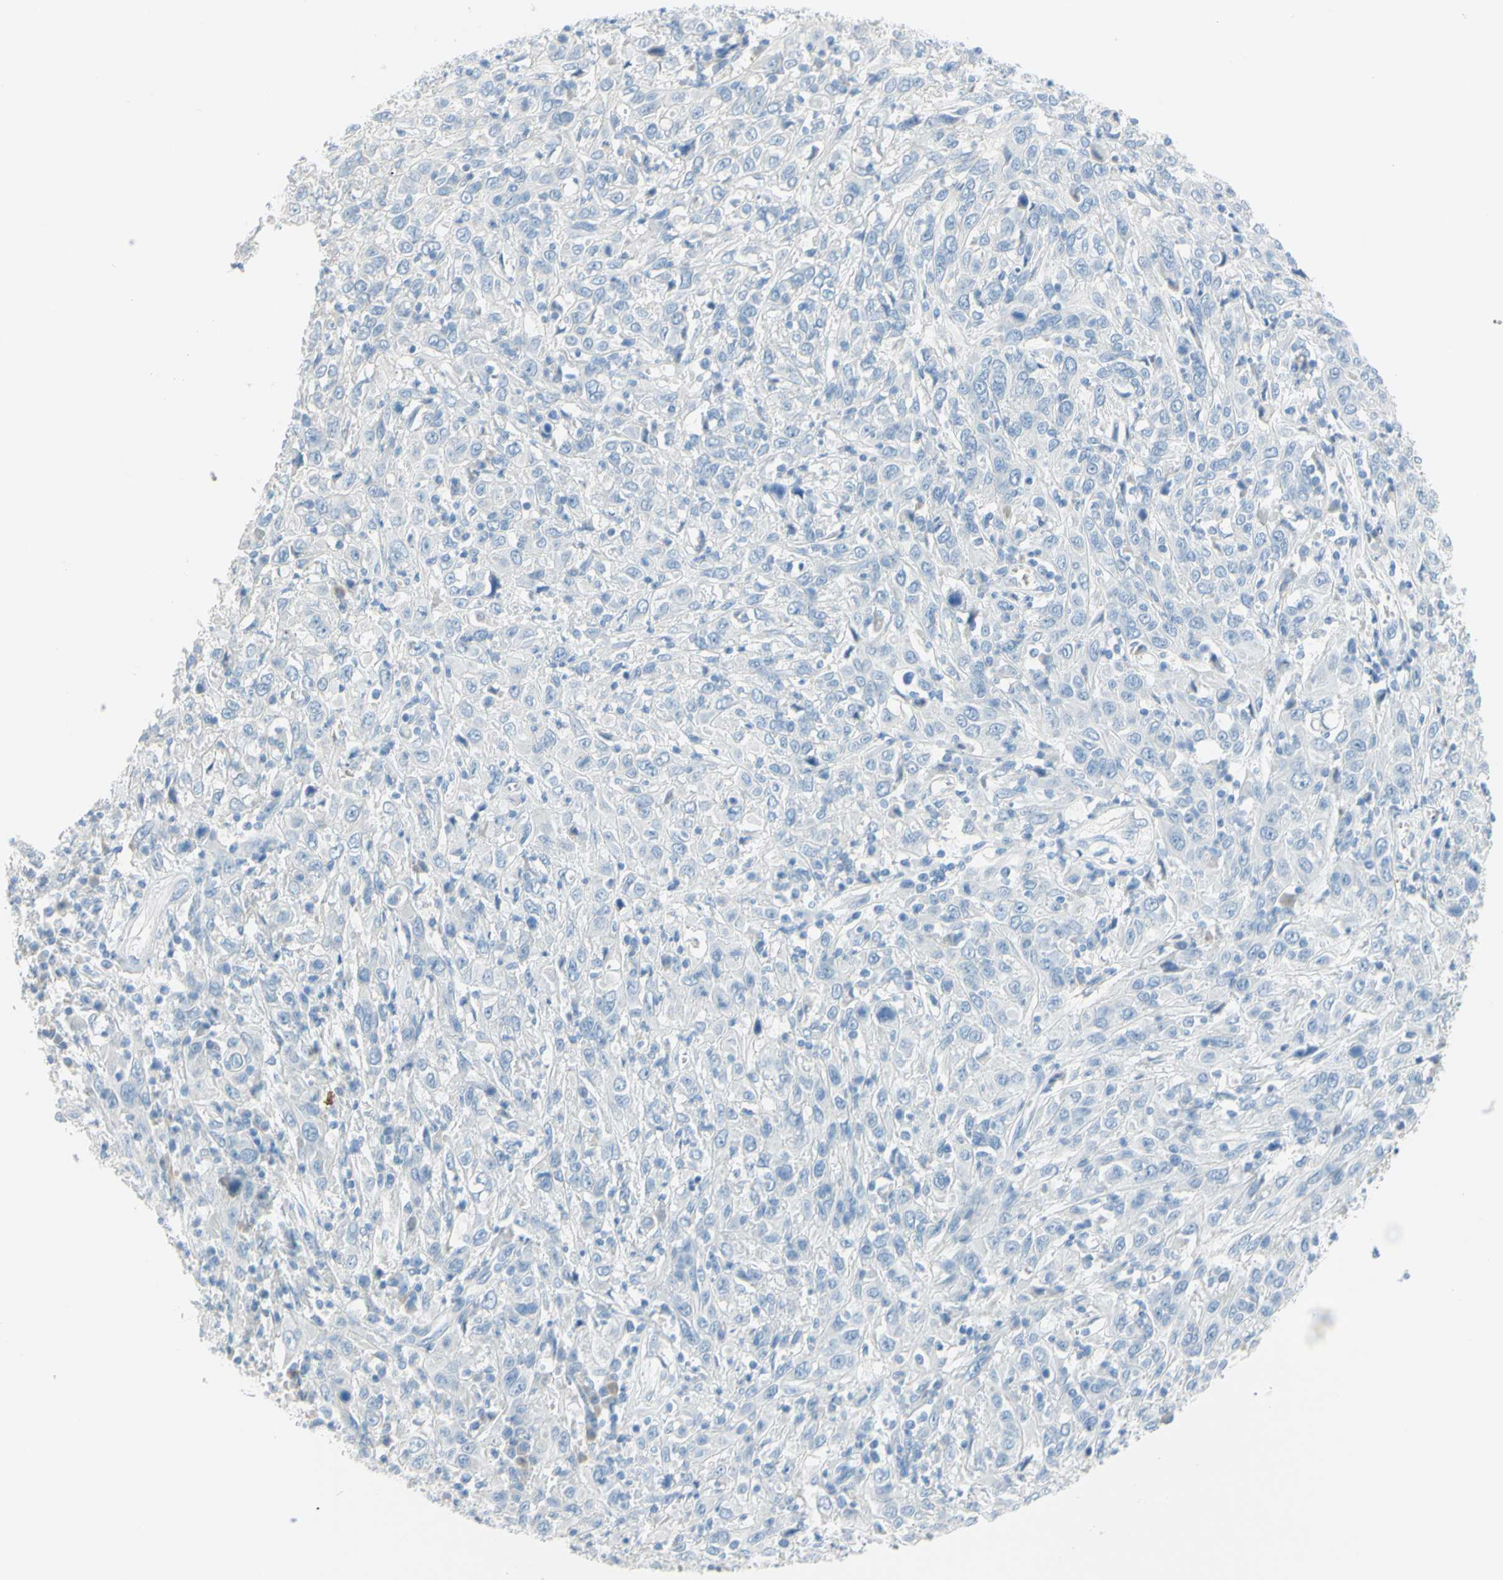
{"staining": {"intensity": "negative", "quantity": "none", "location": "none"}, "tissue": "cervical cancer", "cell_type": "Tumor cells", "image_type": "cancer", "snomed": [{"axis": "morphology", "description": "Squamous cell carcinoma, NOS"}, {"axis": "topography", "description": "Cervix"}], "caption": "High magnification brightfield microscopy of cervical cancer (squamous cell carcinoma) stained with DAB (3,3'-diaminobenzidine) (brown) and counterstained with hematoxylin (blue): tumor cells show no significant expression.", "gene": "DCT", "patient": {"sex": "female", "age": 46}}